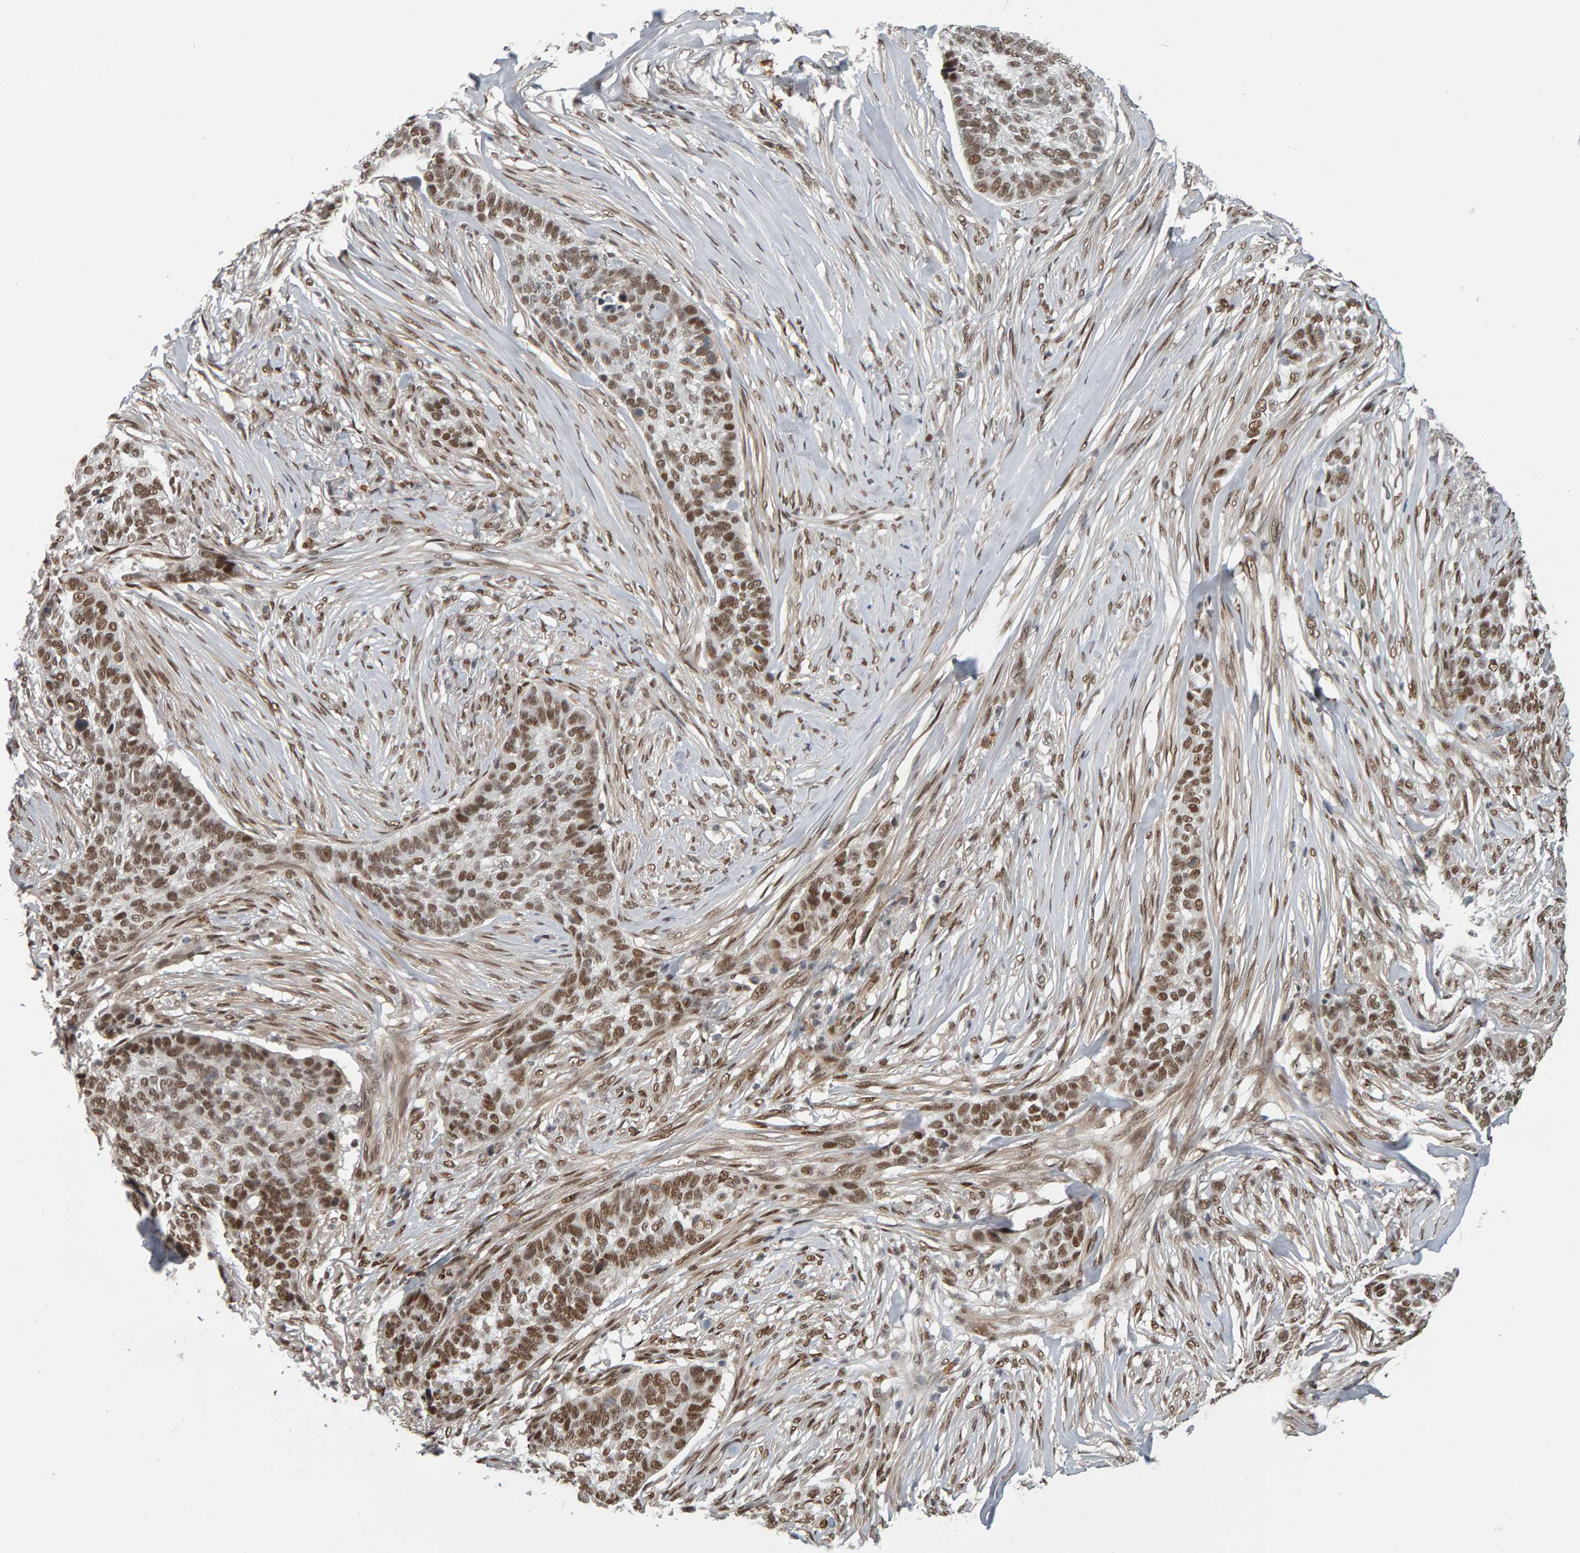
{"staining": {"intensity": "strong", "quantity": ">75%", "location": "nuclear"}, "tissue": "skin cancer", "cell_type": "Tumor cells", "image_type": "cancer", "snomed": [{"axis": "morphology", "description": "Basal cell carcinoma"}, {"axis": "topography", "description": "Skin"}], "caption": "A micrograph showing strong nuclear staining in approximately >75% of tumor cells in basal cell carcinoma (skin), as visualized by brown immunohistochemical staining.", "gene": "ATF7IP", "patient": {"sex": "male", "age": 85}}